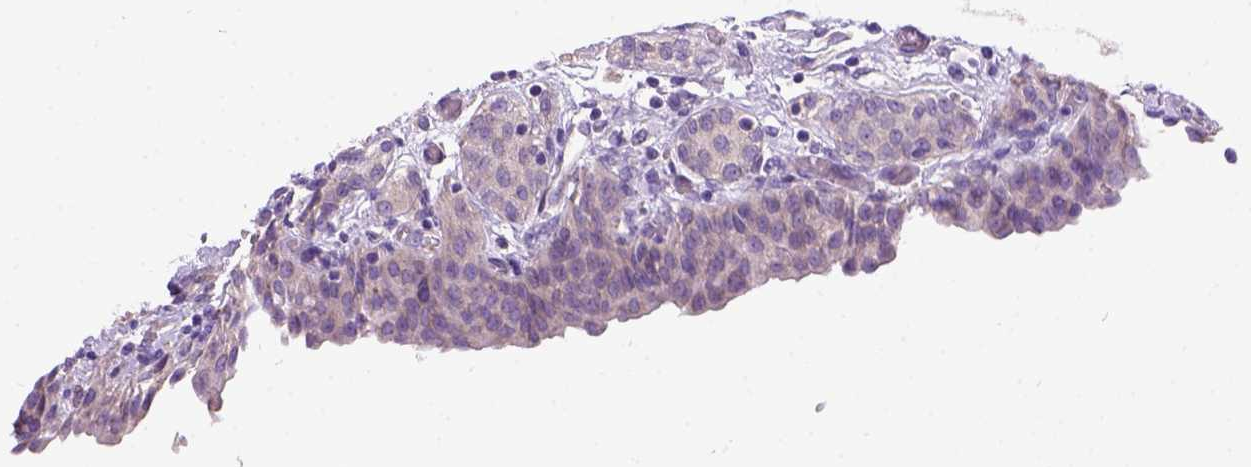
{"staining": {"intensity": "negative", "quantity": "none", "location": "none"}, "tissue": "urinary bladder", "cell_type": "Urothelial cells", "image_type": "normal", "snomed": [{"axis": "morphology", "description": "Normal tissue, NOS"}, {"axis": "topography", "description": "Urinary bladder"}], "caption": "Immunohistochemistry of unremarkable human urinary bladder exhibits no expression in urothelial cells.", "gene": "CFAP54", "patient": {"sex": "male", "age": 68}}